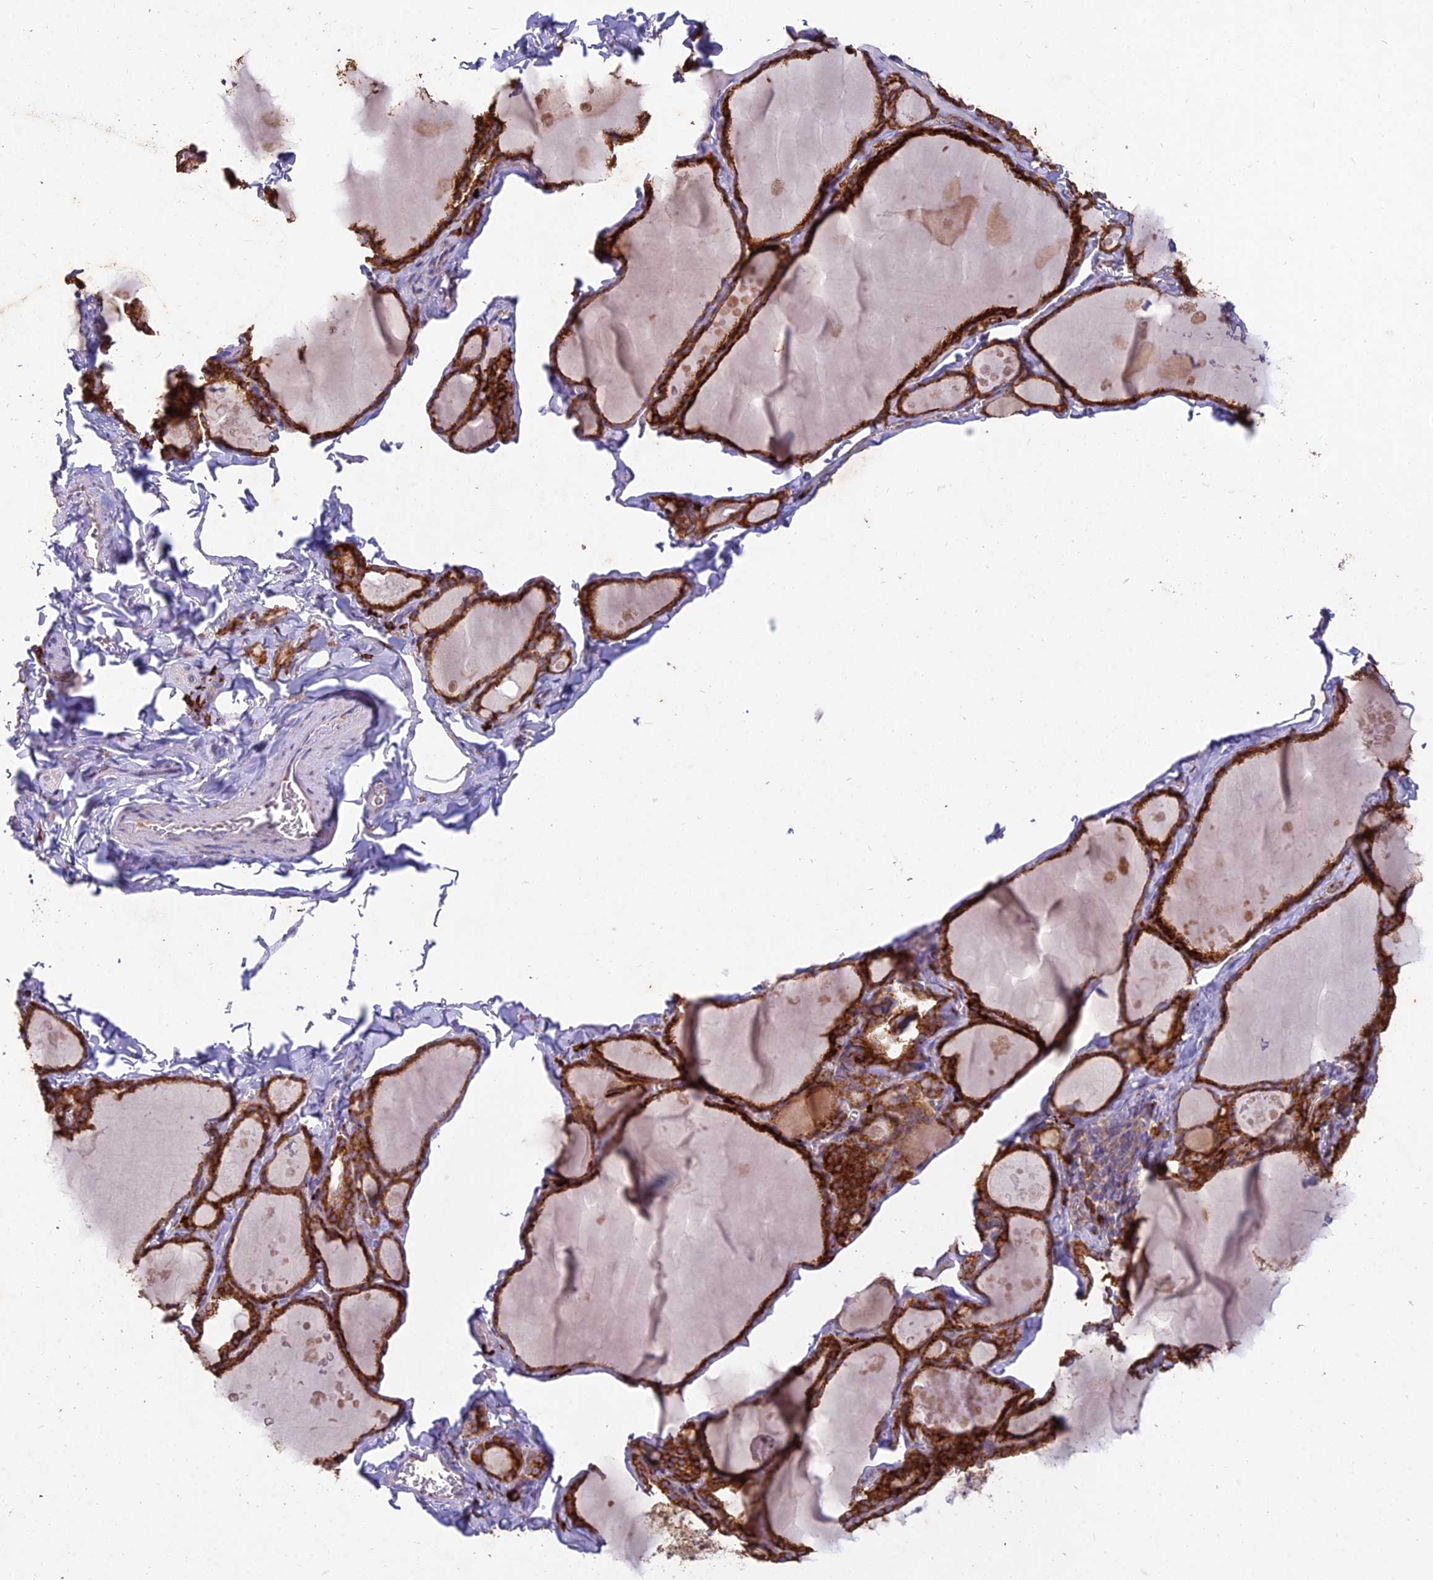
{"staining": {"intensity": "strong", "quantity": ">75%", "location": "cytoplasmic/membranous"}, "tissue": "thyroid gland", "cell_type": "Glandular cells", "image_type": "normal", "snomed": [{"axis": "morphology", "description": "Normal tissue, NOS"}, {"axis": "topography", "description": "Thyroid gland"}], "caption": "Strong cytoplasmic/membranous staining is appreciated in about >75% of glandular cells in benign thyroid gland.", "gene": "NXNL2", "patient": {"sex": "male", "age": 56}}